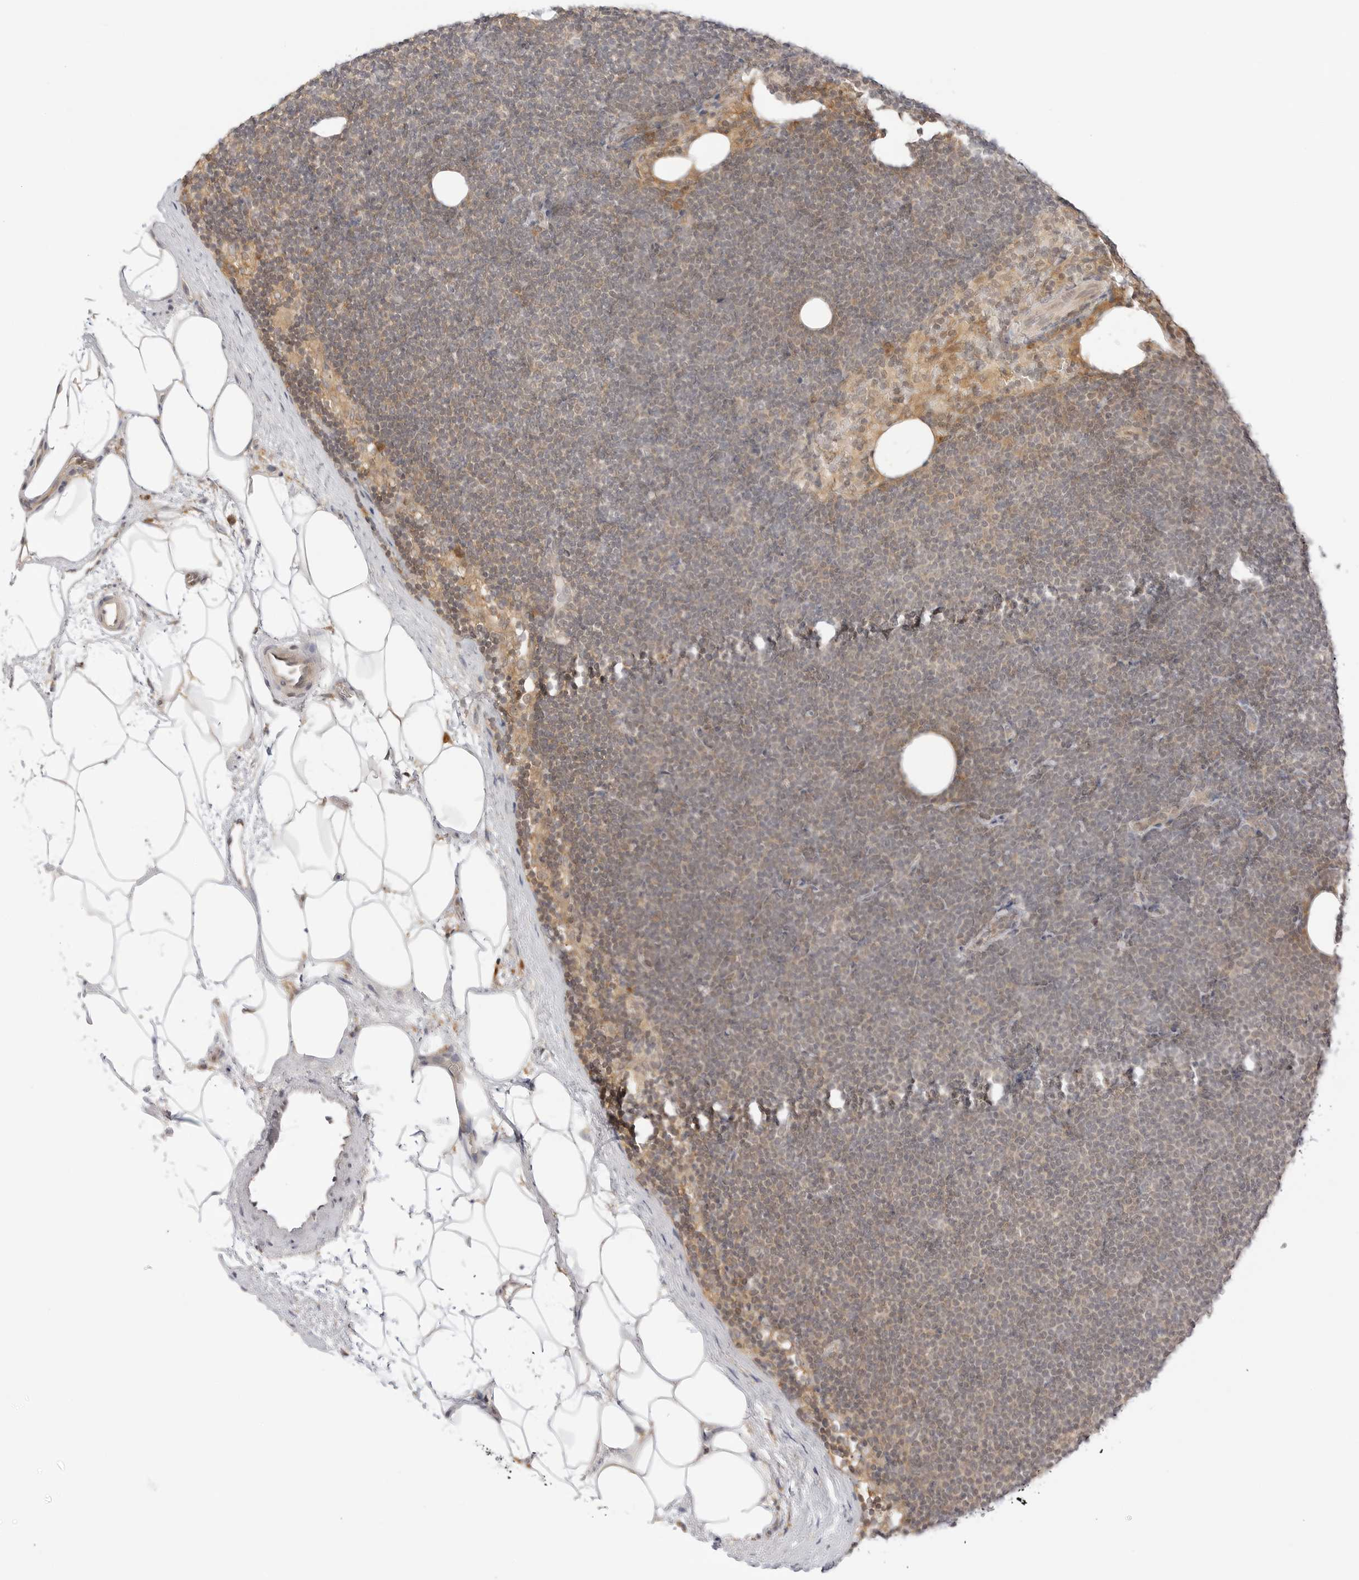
{"staining": {"intensity": "negative", "quantity": "none", "location": "none"}, "tissue": "lymphoma", "cell_type": "Tumor cells", "image_type": "cancer", "snomed": [{"axis": "morphology", "description": "Malignant lymphoma, non-Hodgkin's type, Low grade"}, {"axis": "topography", "description": "Lymph node"}], "caption": "High magnification brightfield microscopy of malignant lymphoma, non-Hodgkin's type (low-grade) stained with DAB (3,3'-diaminobenzidine) (brown) and counterstained with hematoxylin (blue): tumor cells show no significant positivity.", "gene": "TCP1", "patient": {"sex": "female", "age": 53}}